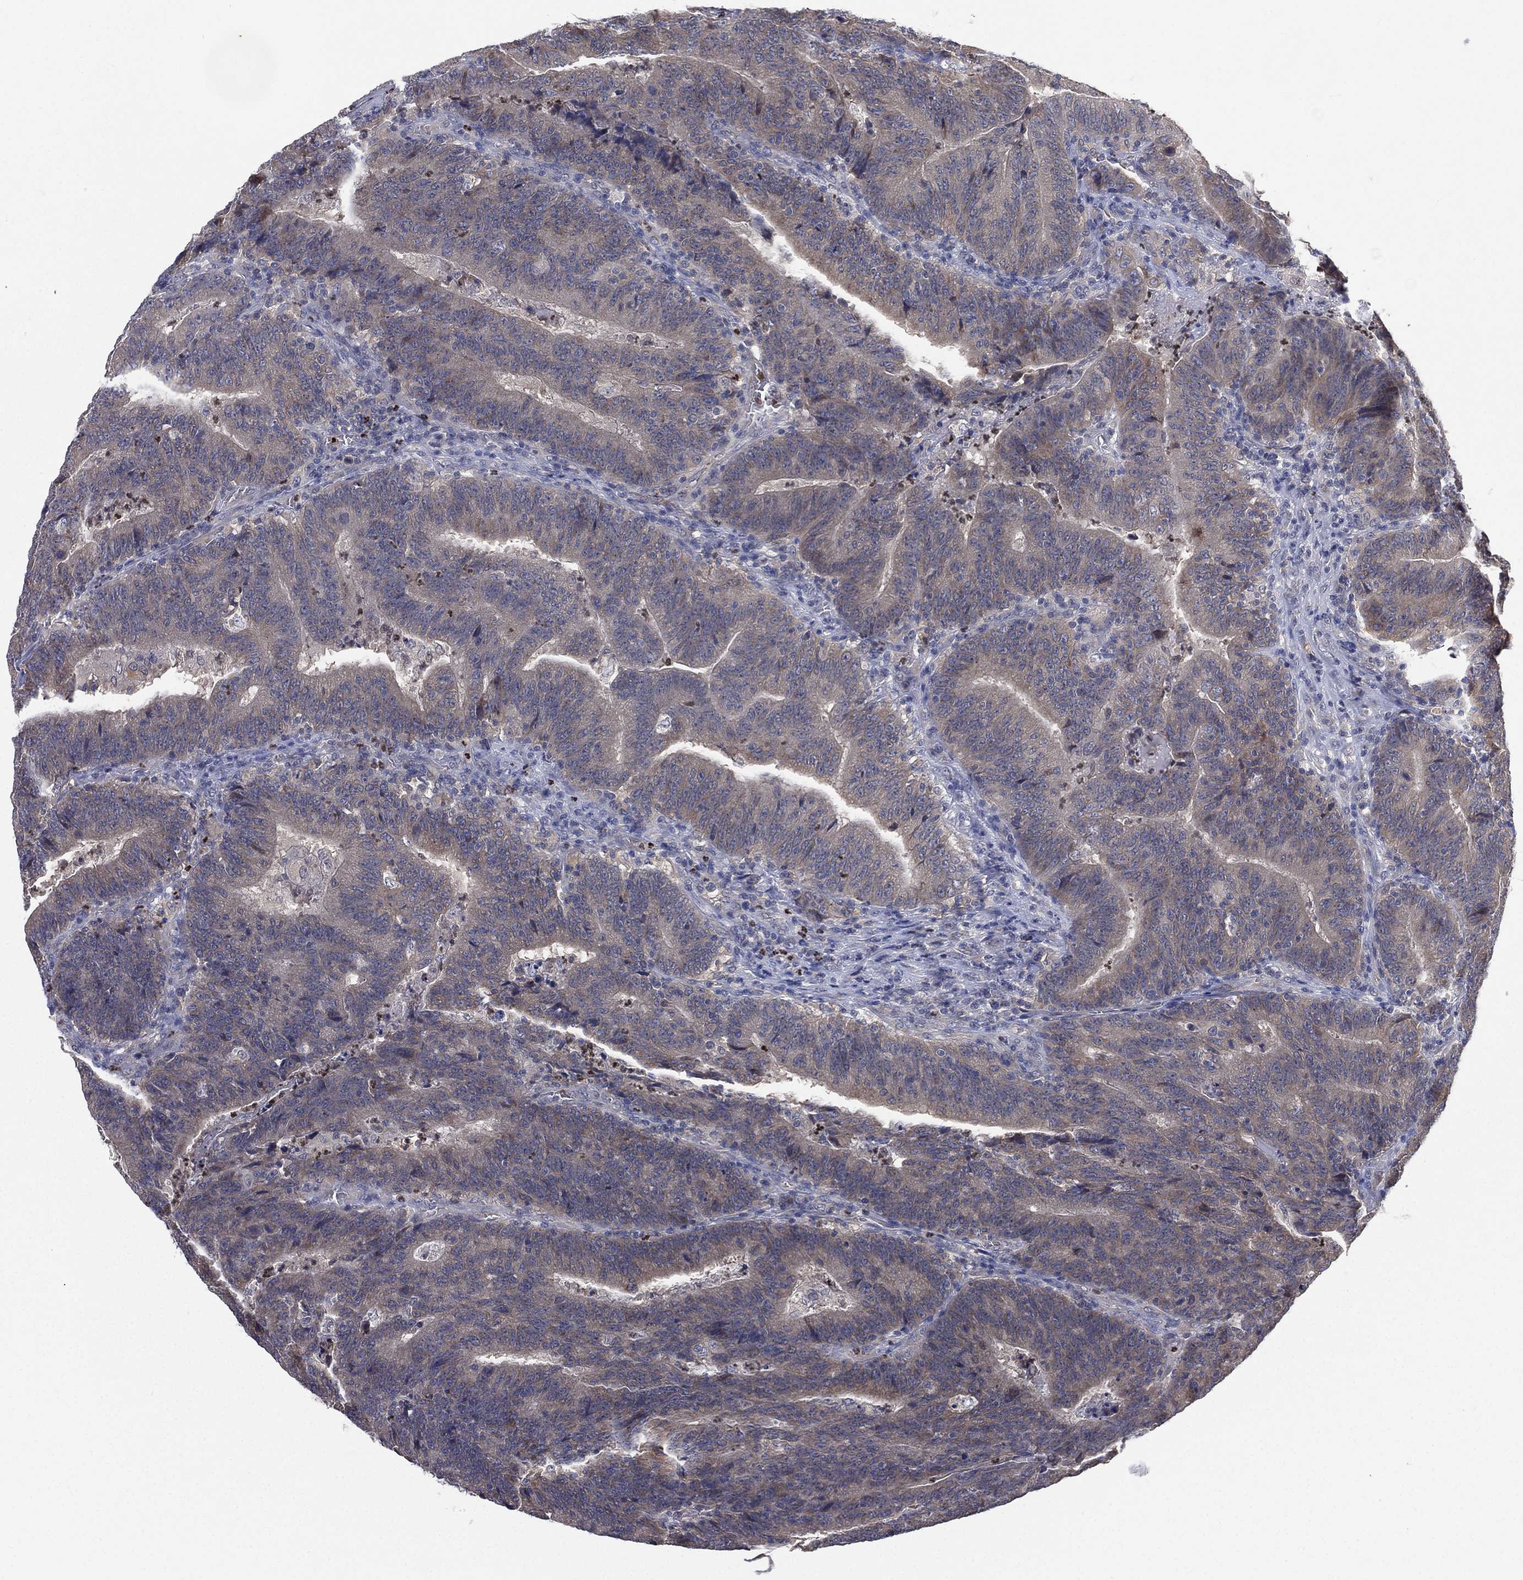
{"staining": {"intensity": "weak", "quantity": "25%-75%", "location": "cytoplasmic/membranous"}, "tissue": "colorectal cancer", "cell_type": "Tumor cells", "image_type": "cancer", "snomed": [{"axis": "morphology", "description": "Adenocarcinoma, NOS"}, {"axis": "topography", "description": "Colon"}], "caption": "Brown immunohistochemical staining in human adenocarcinoma (colorectal) demonstrates weak cytoplasmic/membranous staining in approximately 25%-75% of tumor cells.", "gene": "MPP7", "patient": {"sex": "female", "age": 75}}